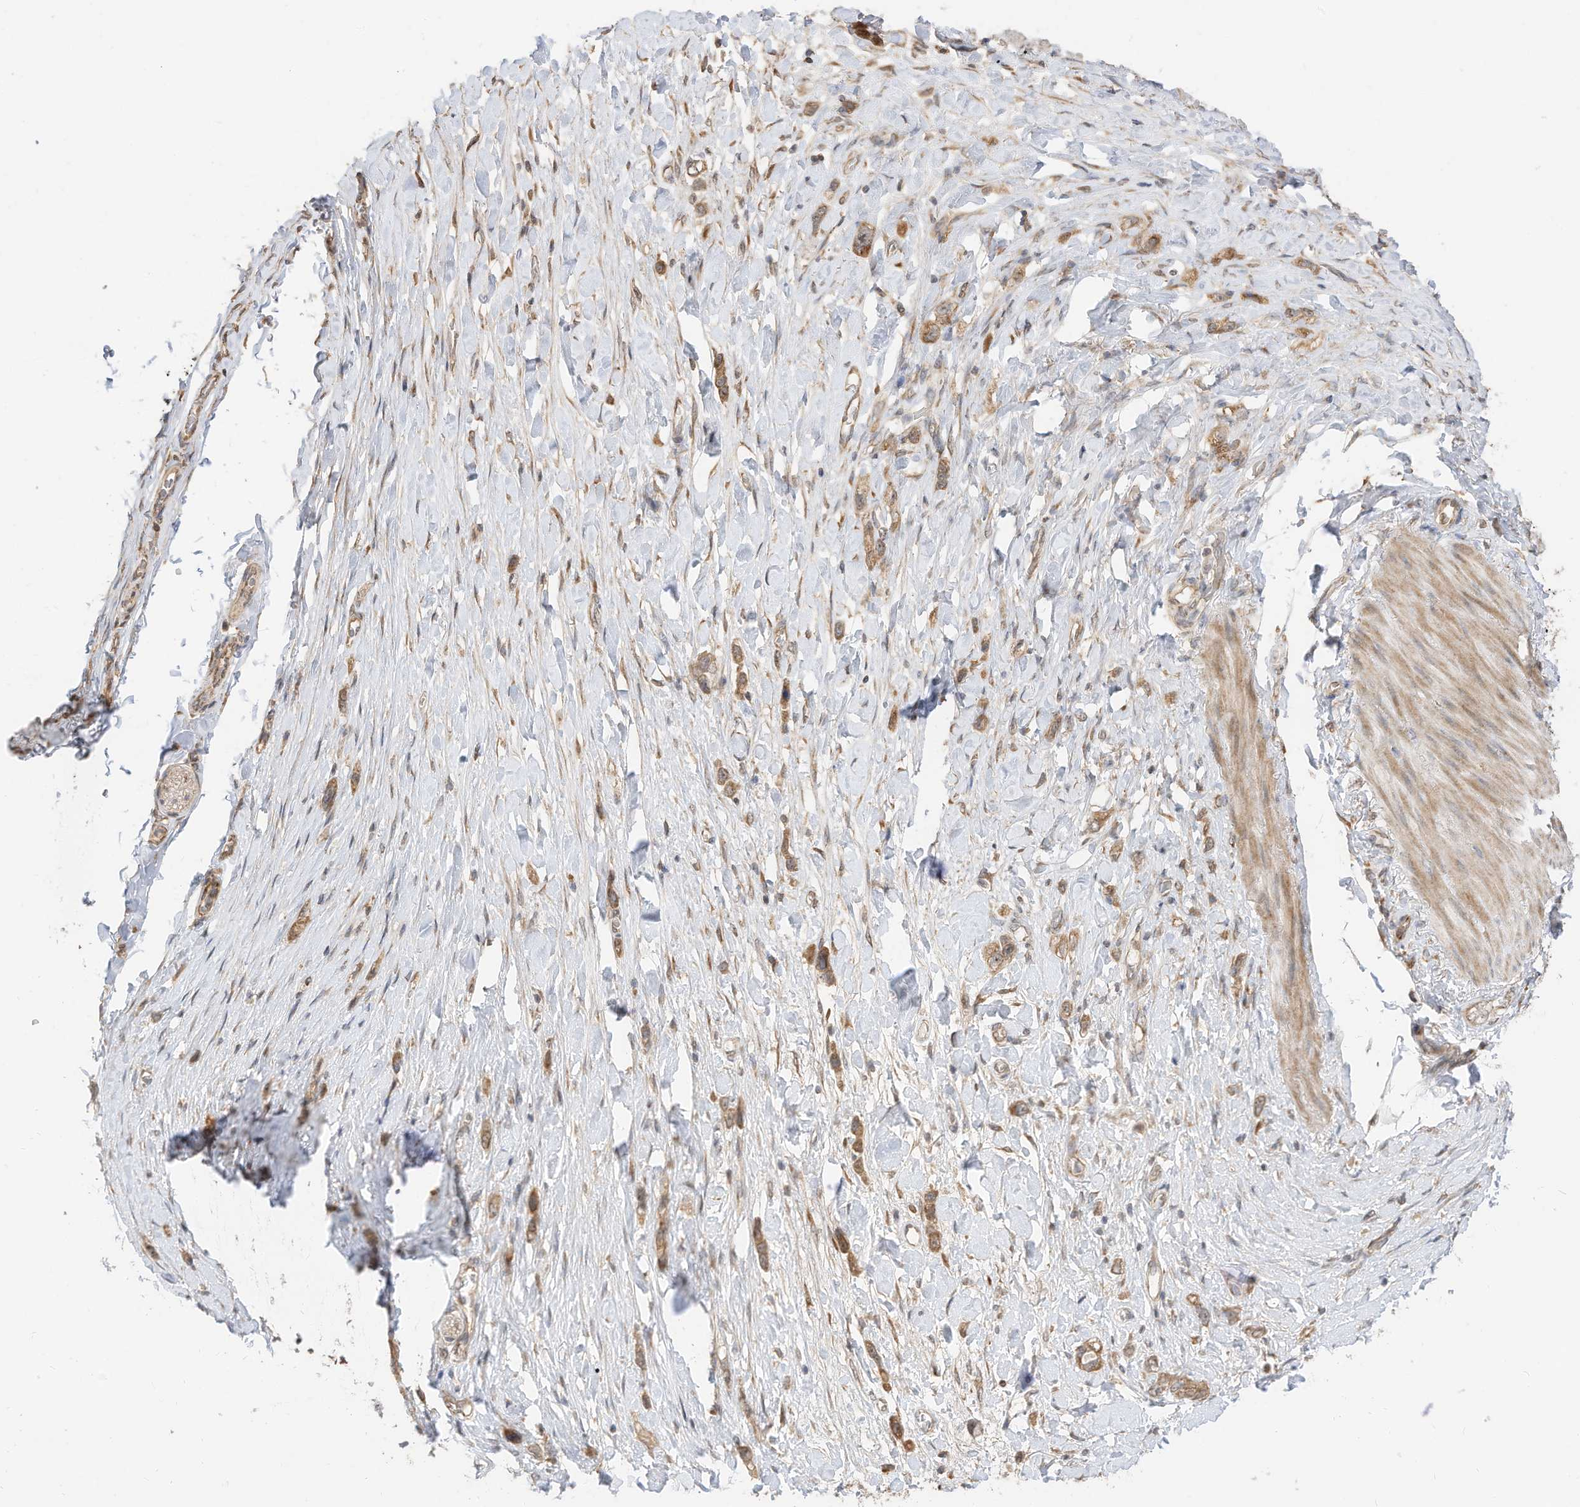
{"staining": {"intensity": "moderate", "quantity": ">75%", "location": "cytoplasmic/membranous"}, "tissue": "stomach cancer", "cell_type": "Tumor cells", "image_type": "cancer", "snomed": [{"axis": "morphology", "description": "Adenocarcinoma, NOS"}, {"axis": "topography", "description": "Stomach"}], "caption": "About >75% of tumor cells in adenocarcinoma (stomach) exhibit moderate cytoplasmic/membranous protein positivity as visualized by brown immunohistochemical staining.", "gene": "CAGE1", "patient": {"sex": "female", "age": 65}}